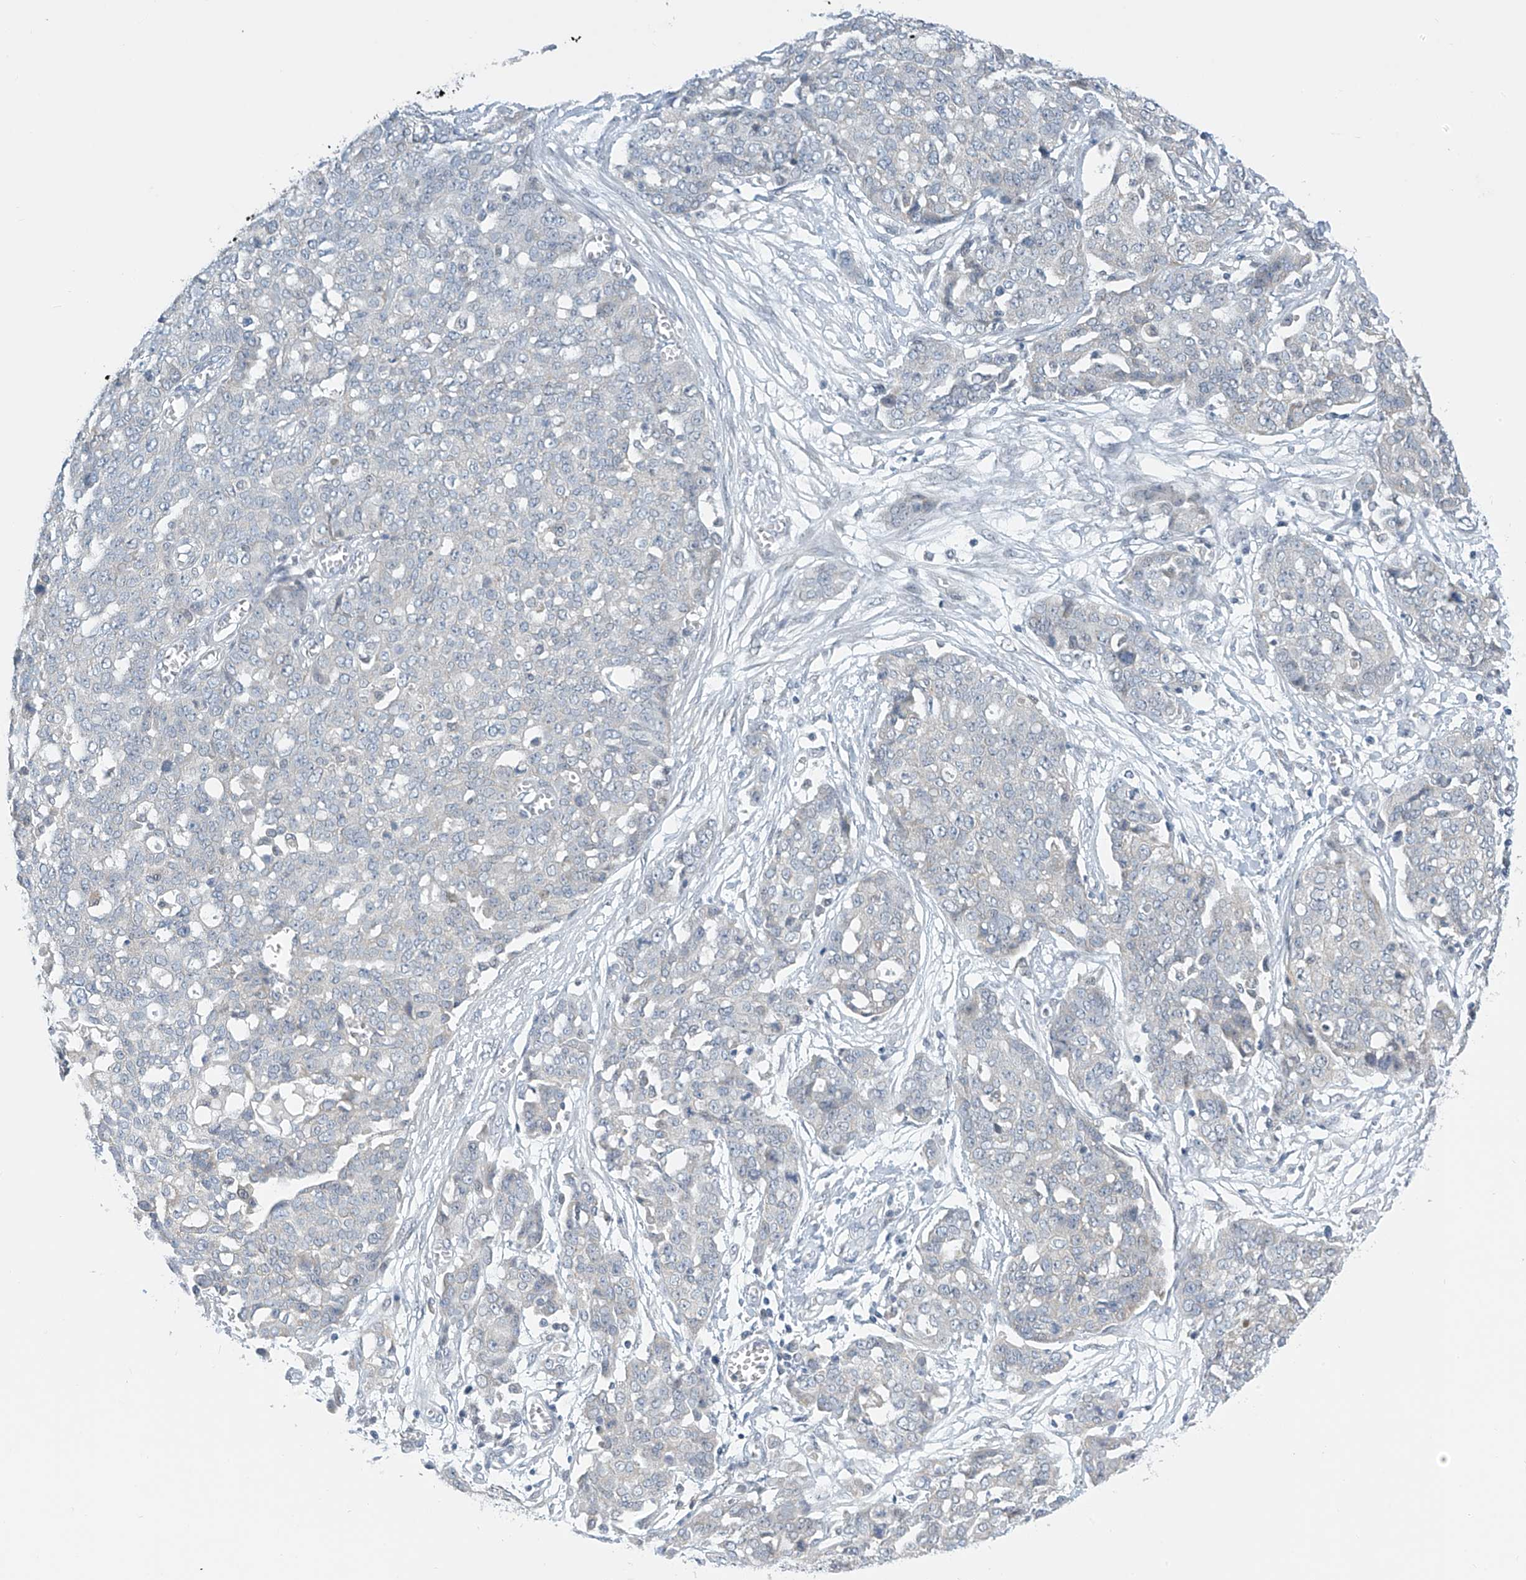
{"staining": {"intensity": "negative", "quantity": "none", "location": "none"}, "tissue": "ovarian cancer", "cell_type": "Tumor cells", "image_type": "cancer", "snomed": [{"axis": "morphology", "description": "Cystadenocarcinoma, serous, NOS"}, {"axis": "topography", "description": "Soft tissue"}, {"axis": "topography", "description": "Ovary"}], "caption": "Histopathology image shows no significant protein staining in tumor cells of ovarian serous cystadenocarcinoma.", "gene": "APLF", "patient": {"sex": "female", "age": 57}}